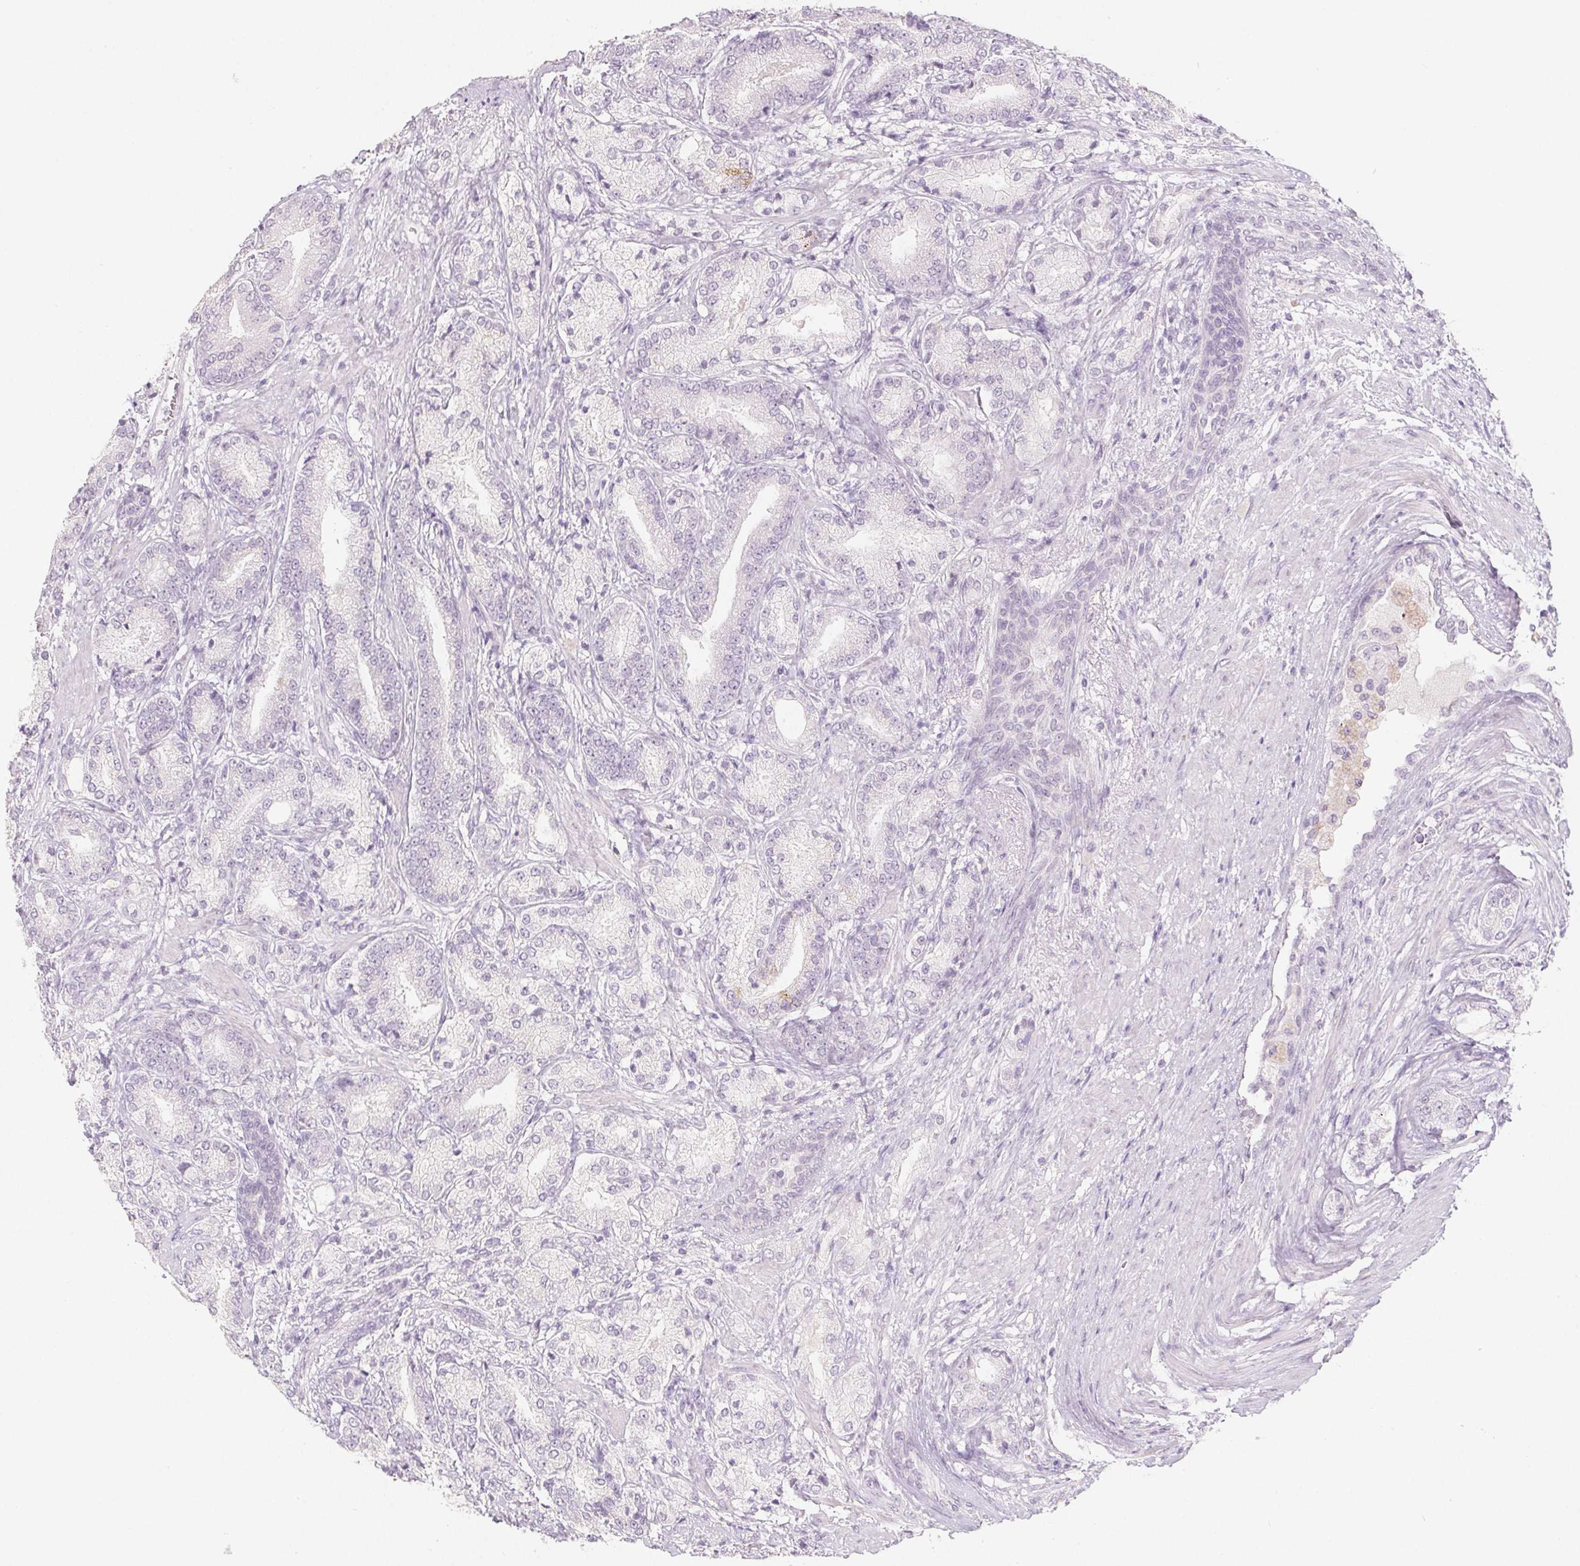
{"staining": {"intensity": "negative", "quantity": "none", "location": "none"}, "tissue": "prostate cancer", "cell_type": "Tumor cells", "image_type": "cancer", "snomed": [{"axis": "morphology", "description": "Adenocarcinoma, High grade"}, {"axis": "topography", "description": "Prostate and seminal vesicle, NOS"}], "caption": "The IHC micrograph has no significant staining in tumor cells of prostate cancer tissue.", "gene": "PI3", "patient": {"sex": "male", "age": 61}}